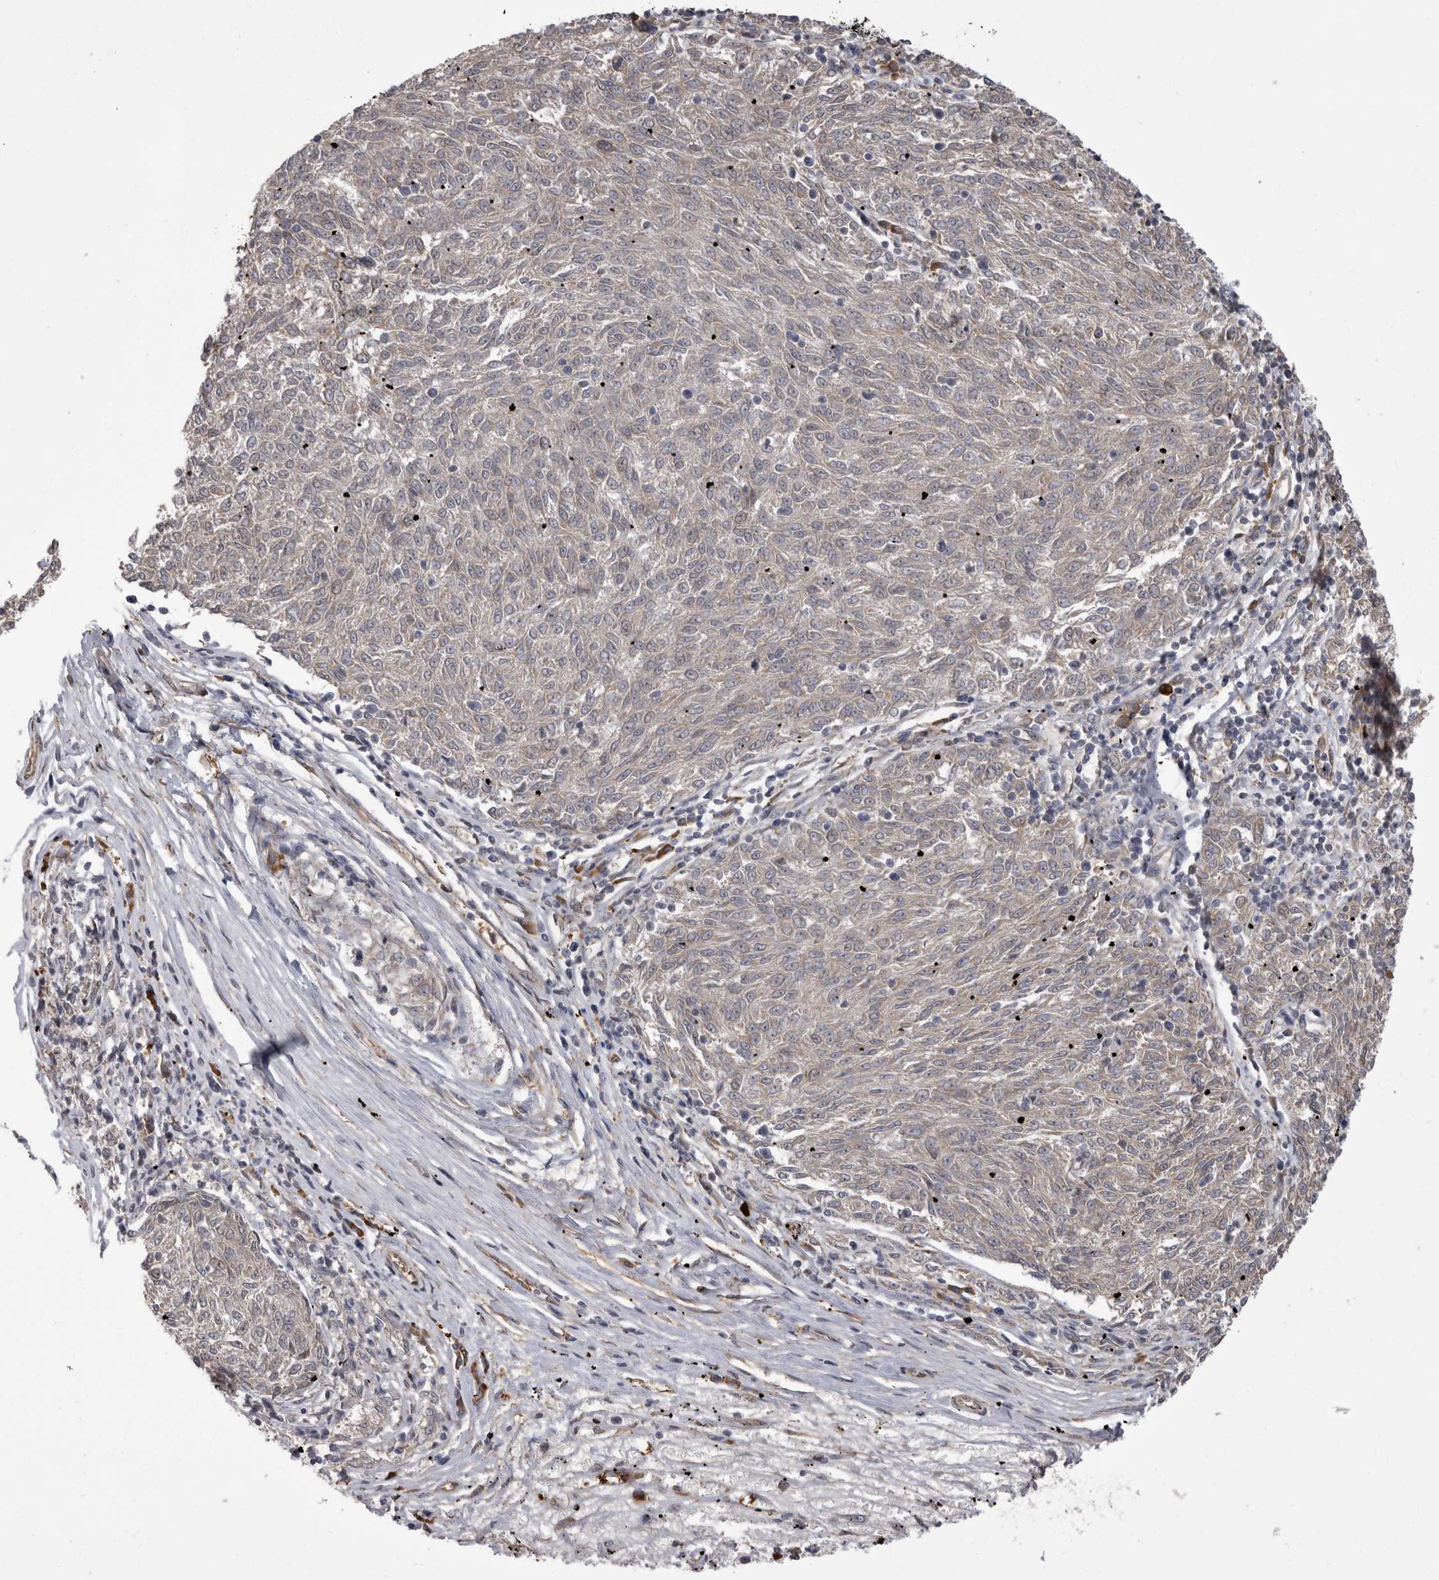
{"staining": {"intensity": "weak", "quantity": ">75%", "location": "cytoplasmic/membranous"}, "tissue": "melanoma", "cell_type": "Tumor cells", "image_type": "cancer", "snomed": [{"axis": "morphology", "description": "Malignant melanoma, NOS"}, {"axis": "topography", "description": "Skin"}], "caption": "This is an image of immunohistochemistry staining of melanoma, which shows weak expression in the cytoplasmic/membranous of tumor cells.", "gene": "CHIC2", "patient": {"sex": "female", "age": 72}}